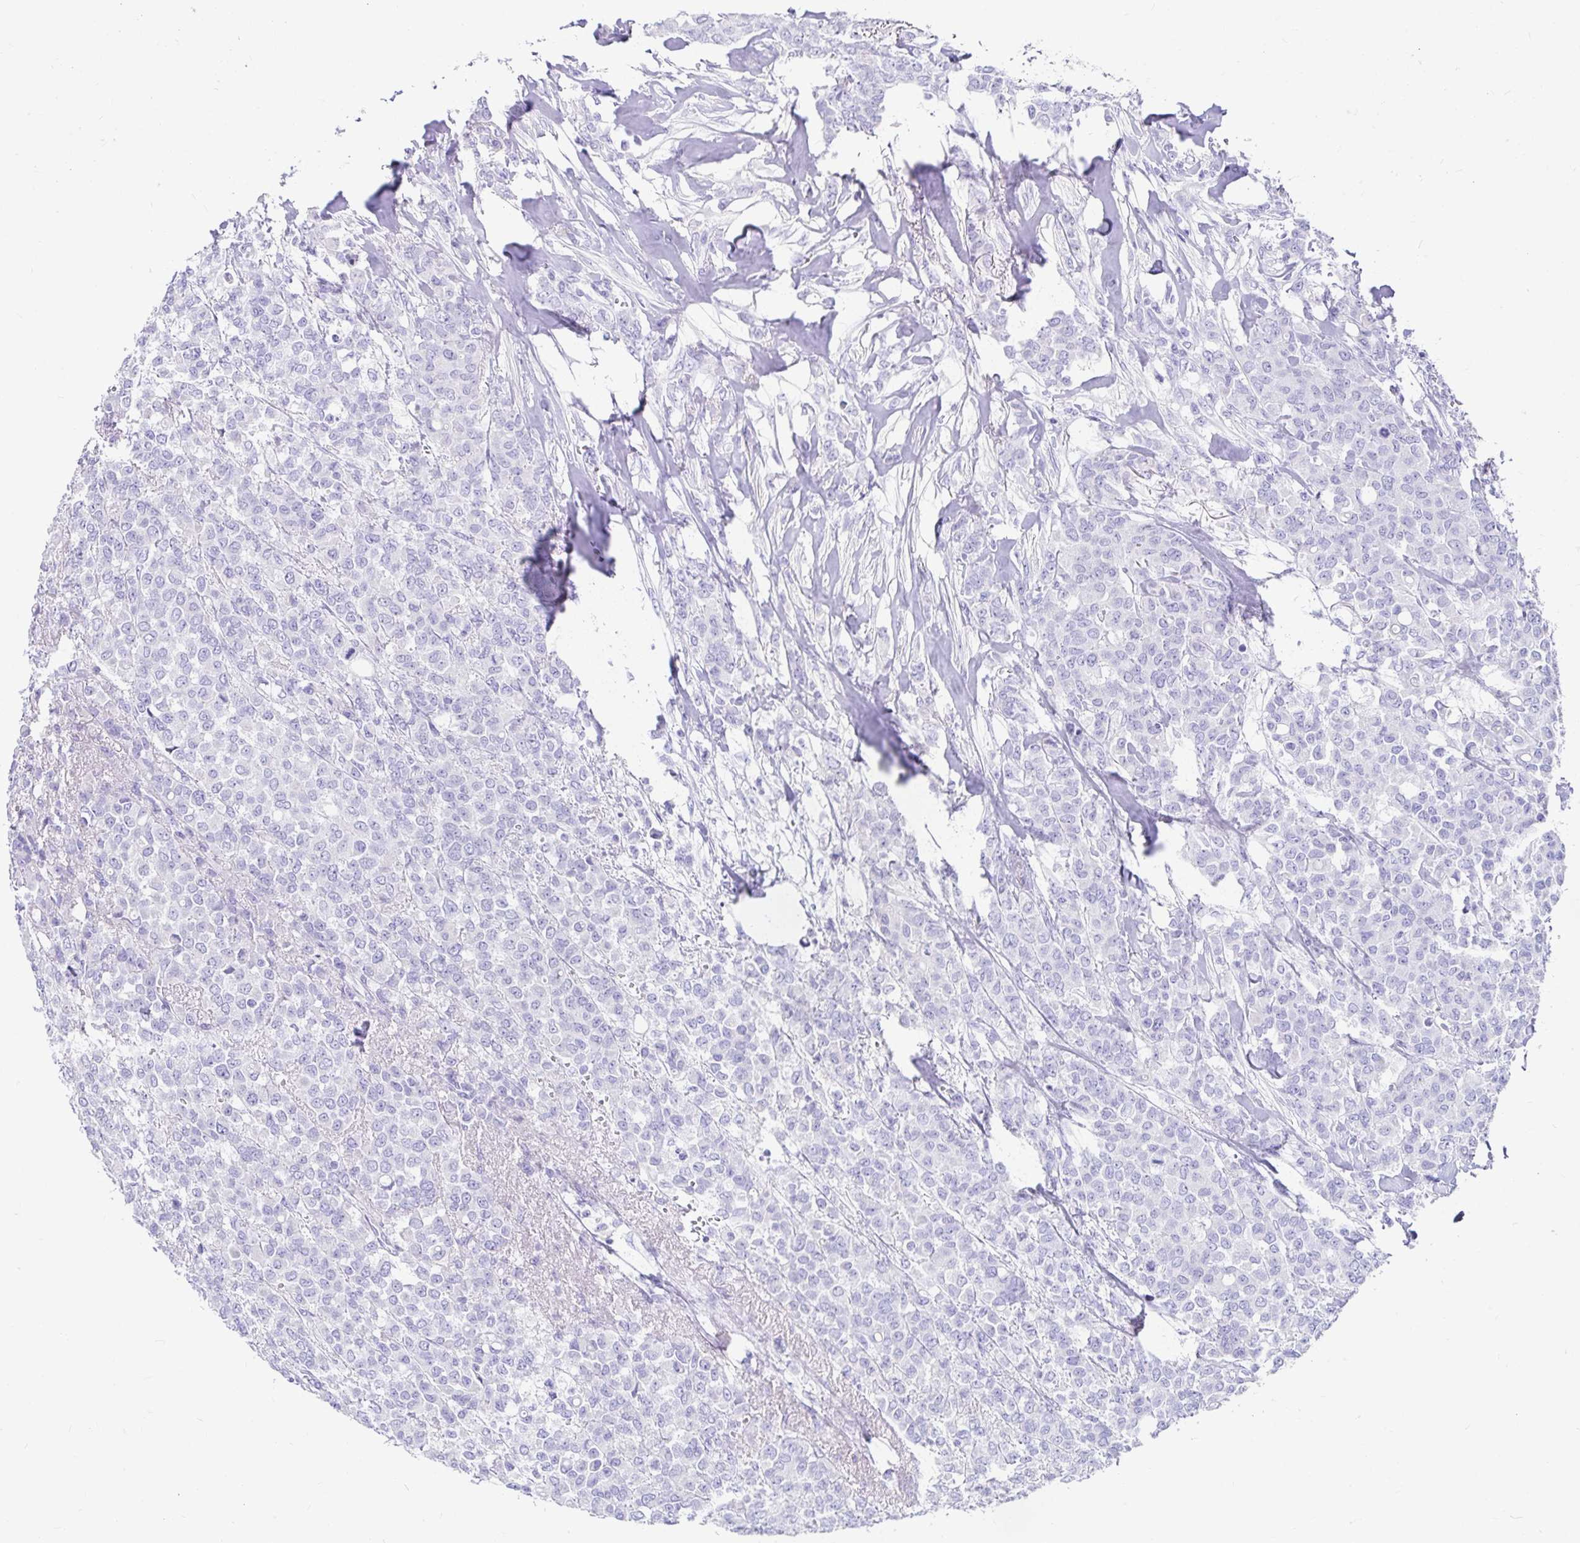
{"staining": {"intensity": "negative", "quantity": "none", "location": "none"}, "tissue": "breast cancer", "cell_type": "Tumor cells", "image_type": "cancer", "snomed": [{"axis": "morphology", "description": "Lobular carcinoma"}, {"axis": "topography", "description": "Breast"}], "caption": "Immunohistochemistry histopathology image of breast cancer (lobular carcinoma) stained for a protein (brown), which displays no staining in tumor cells.", "gene": "ZPBP2", "patient": {"sex": "female", "age": 91}}